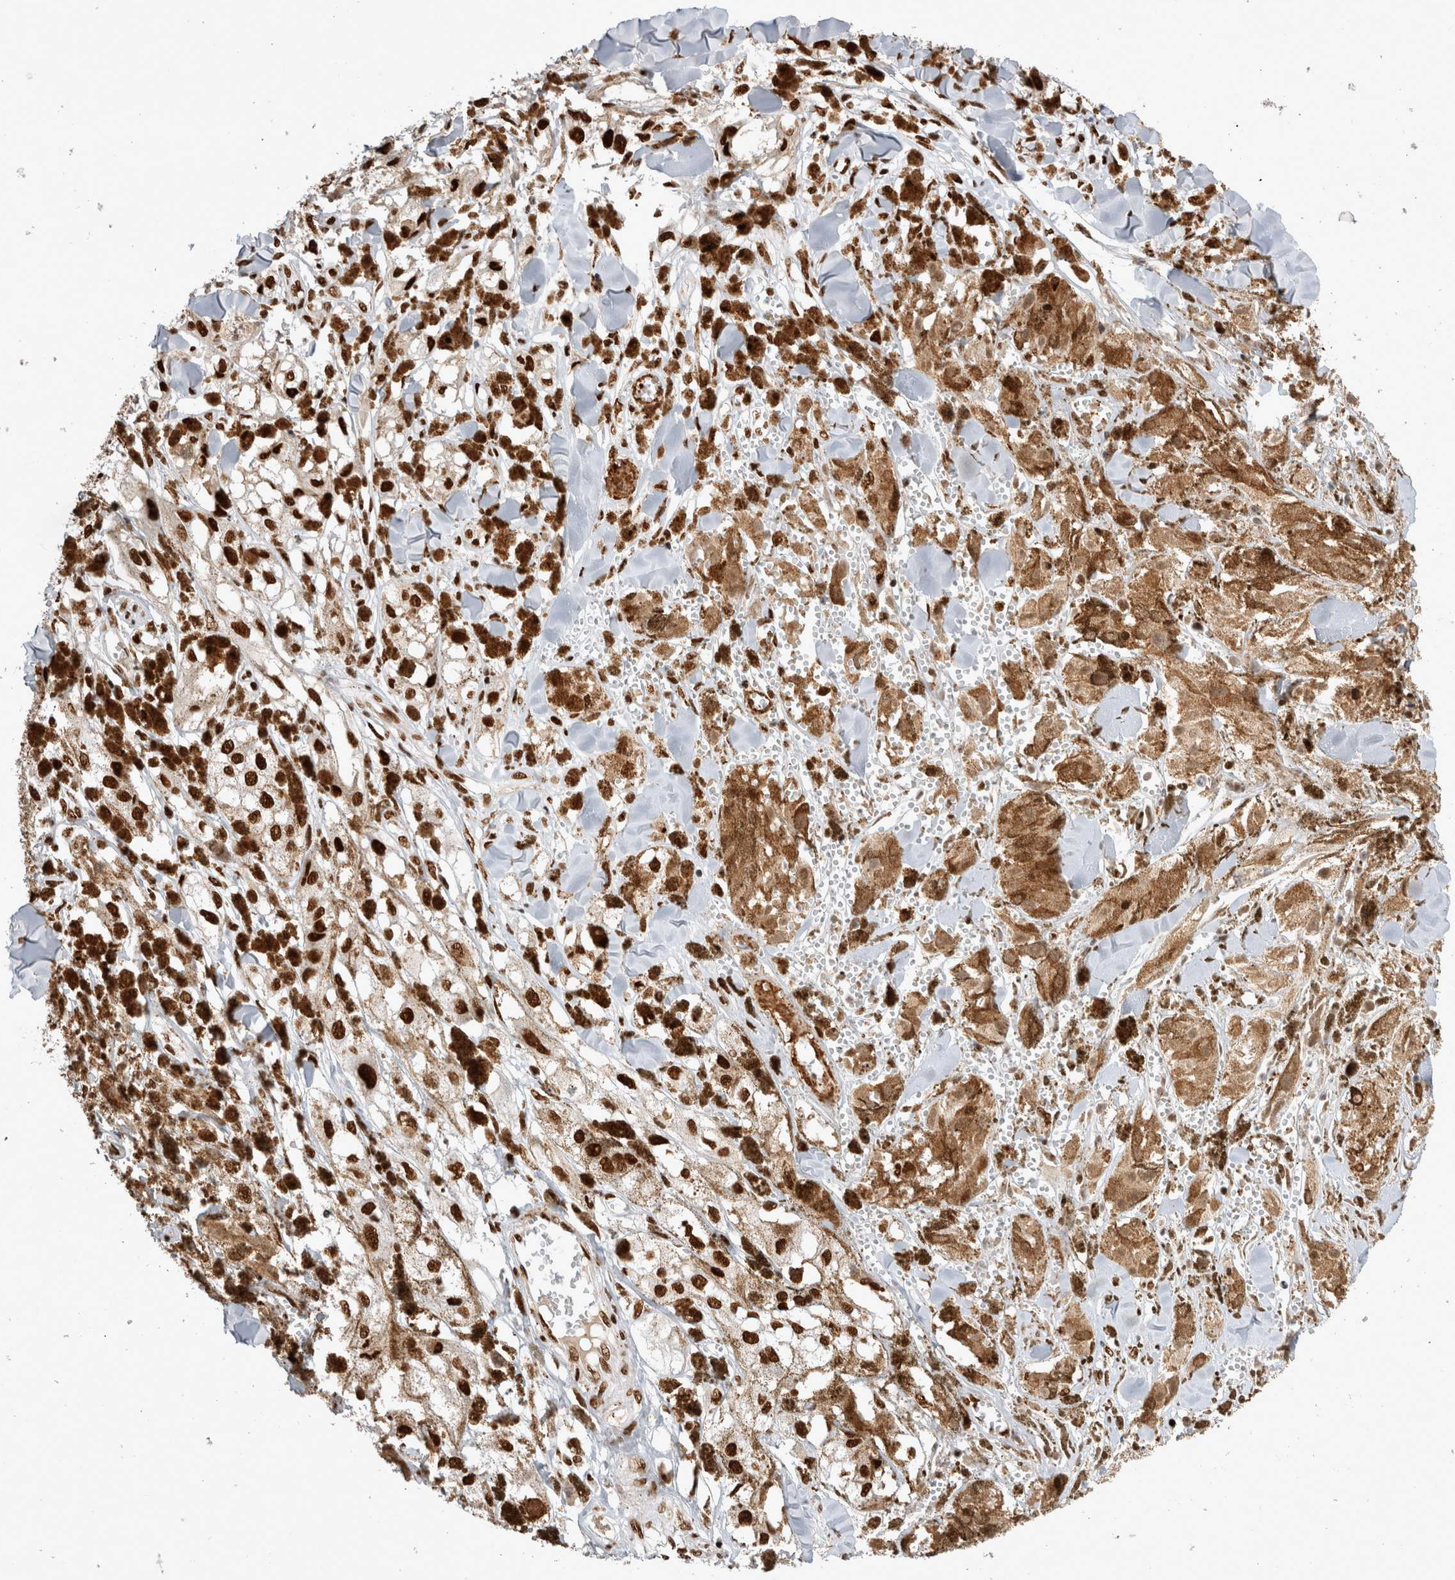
{"staining": {"intensity": "strong", "quantity": ">75%", "location": "nuclear"}, "tissue": "melanoma", "cell_type": "Tumor cells", "image_type": "cancer", "snomed": [{"axis": "morphology", "description": "Malignant melanoma, NOS"}, {"axis": "topography", "description": "Skin"}], "caption": "Immunohistochemistry of human malignant melanoma exhibits high levels of strong nuclear positivity in about >75% of tumor cells. Using DAB (brown) and hematoxylin (blue) stains, captured at high magnification using brightfield microscopy.", "gene": "EYA2", "patient": {"sex": "male", "age": 88}}